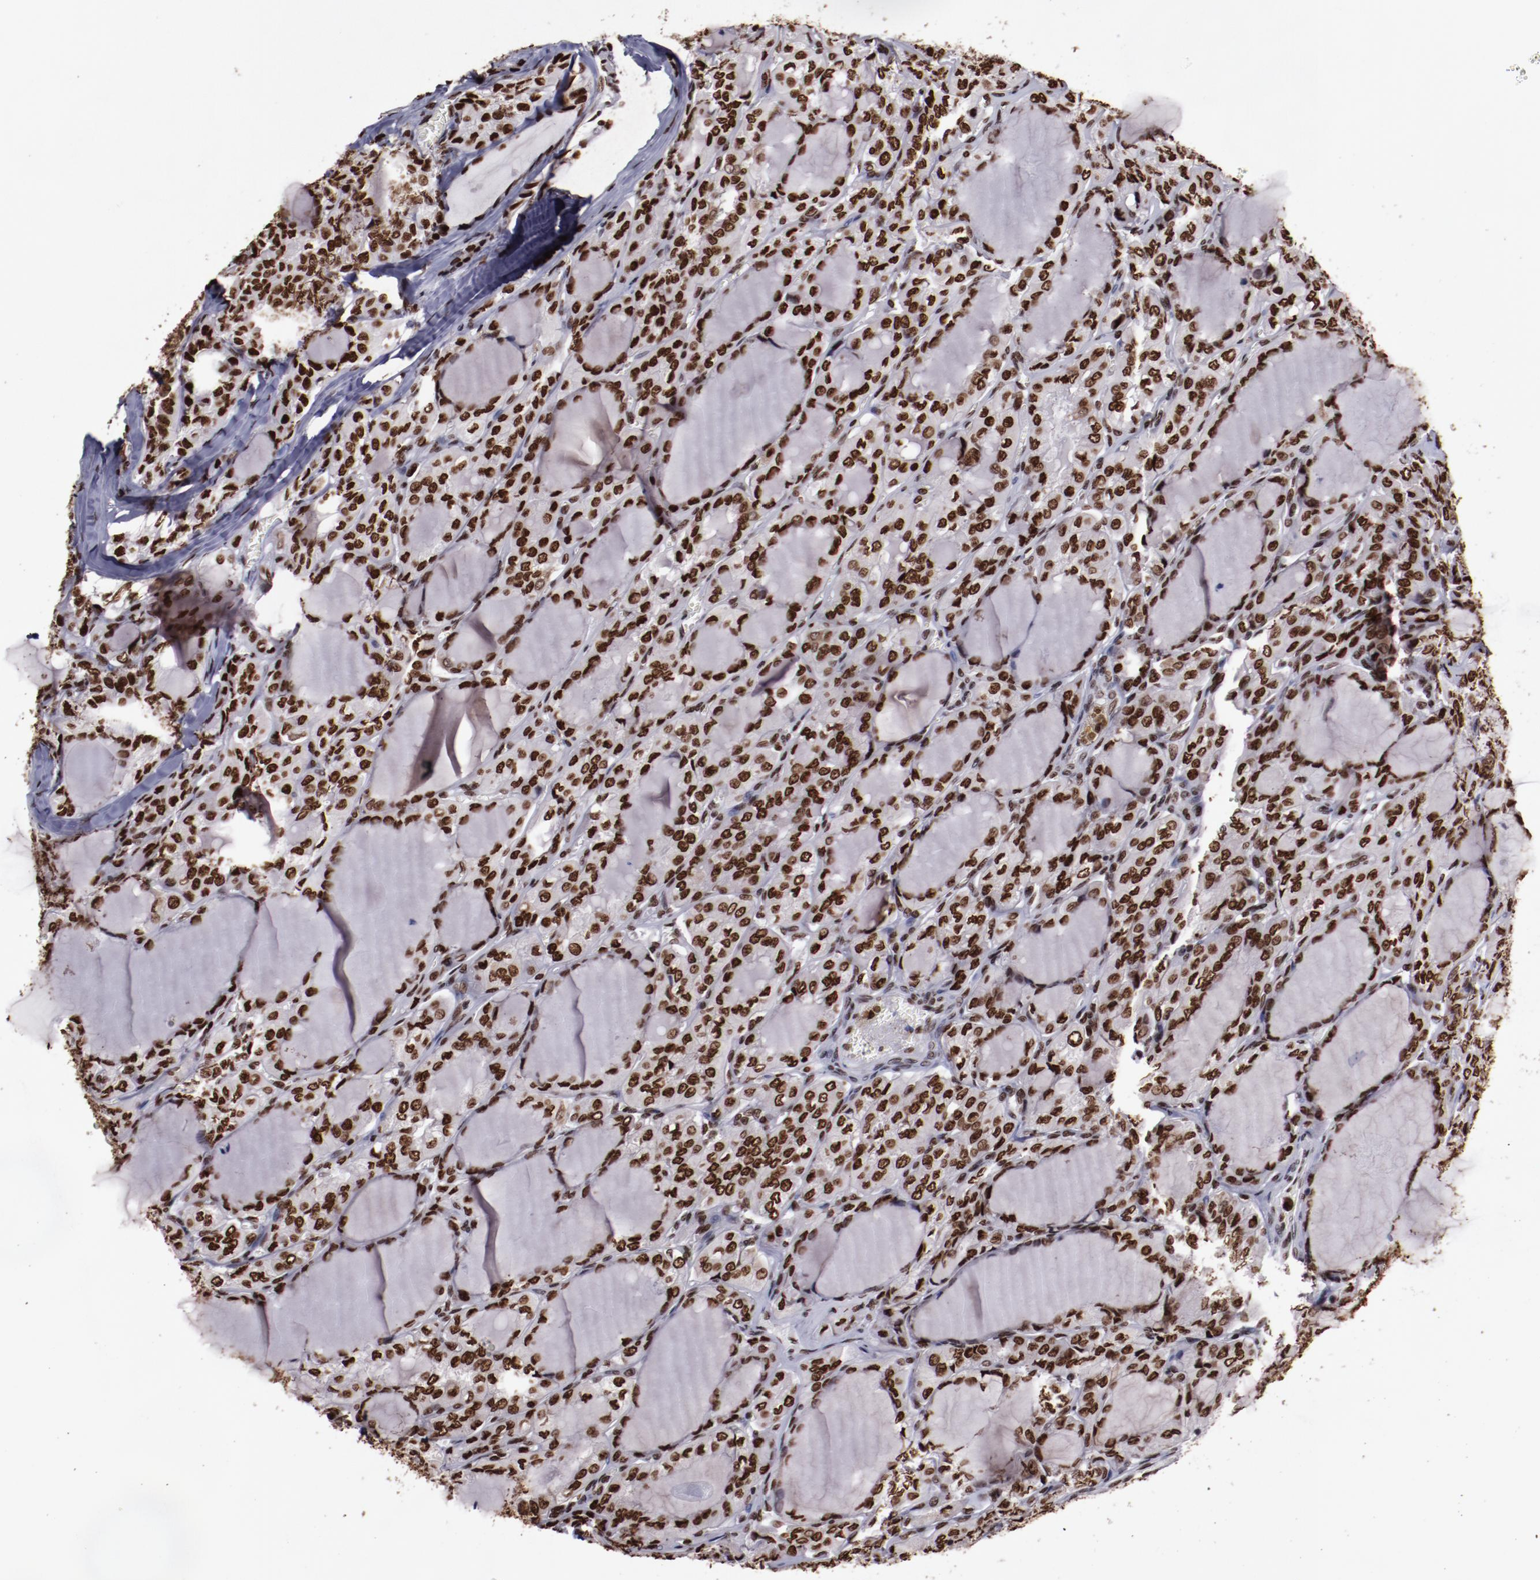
{"staining": {"intensity": "strong", "quantity": ">75%", "location": "nuclear"}, "tissue": "thyroid cancer", "cell_type": "Tumor cells", "image_type": "cancer", "snomed": [{"axis": "morphology", "description": "Papillary adenocarcinoma, NOS"}, {"axis": "topography", "description": "Thyroid gland"}], "caption": "Immunohistochemistry of papillary adenocarcinoma (thyroid) reveals high levels of strong nuclear staining in approximately >75% of tumor cells.", "gene": "APEX1", "patient": {"sex": "male", "age": 20}}